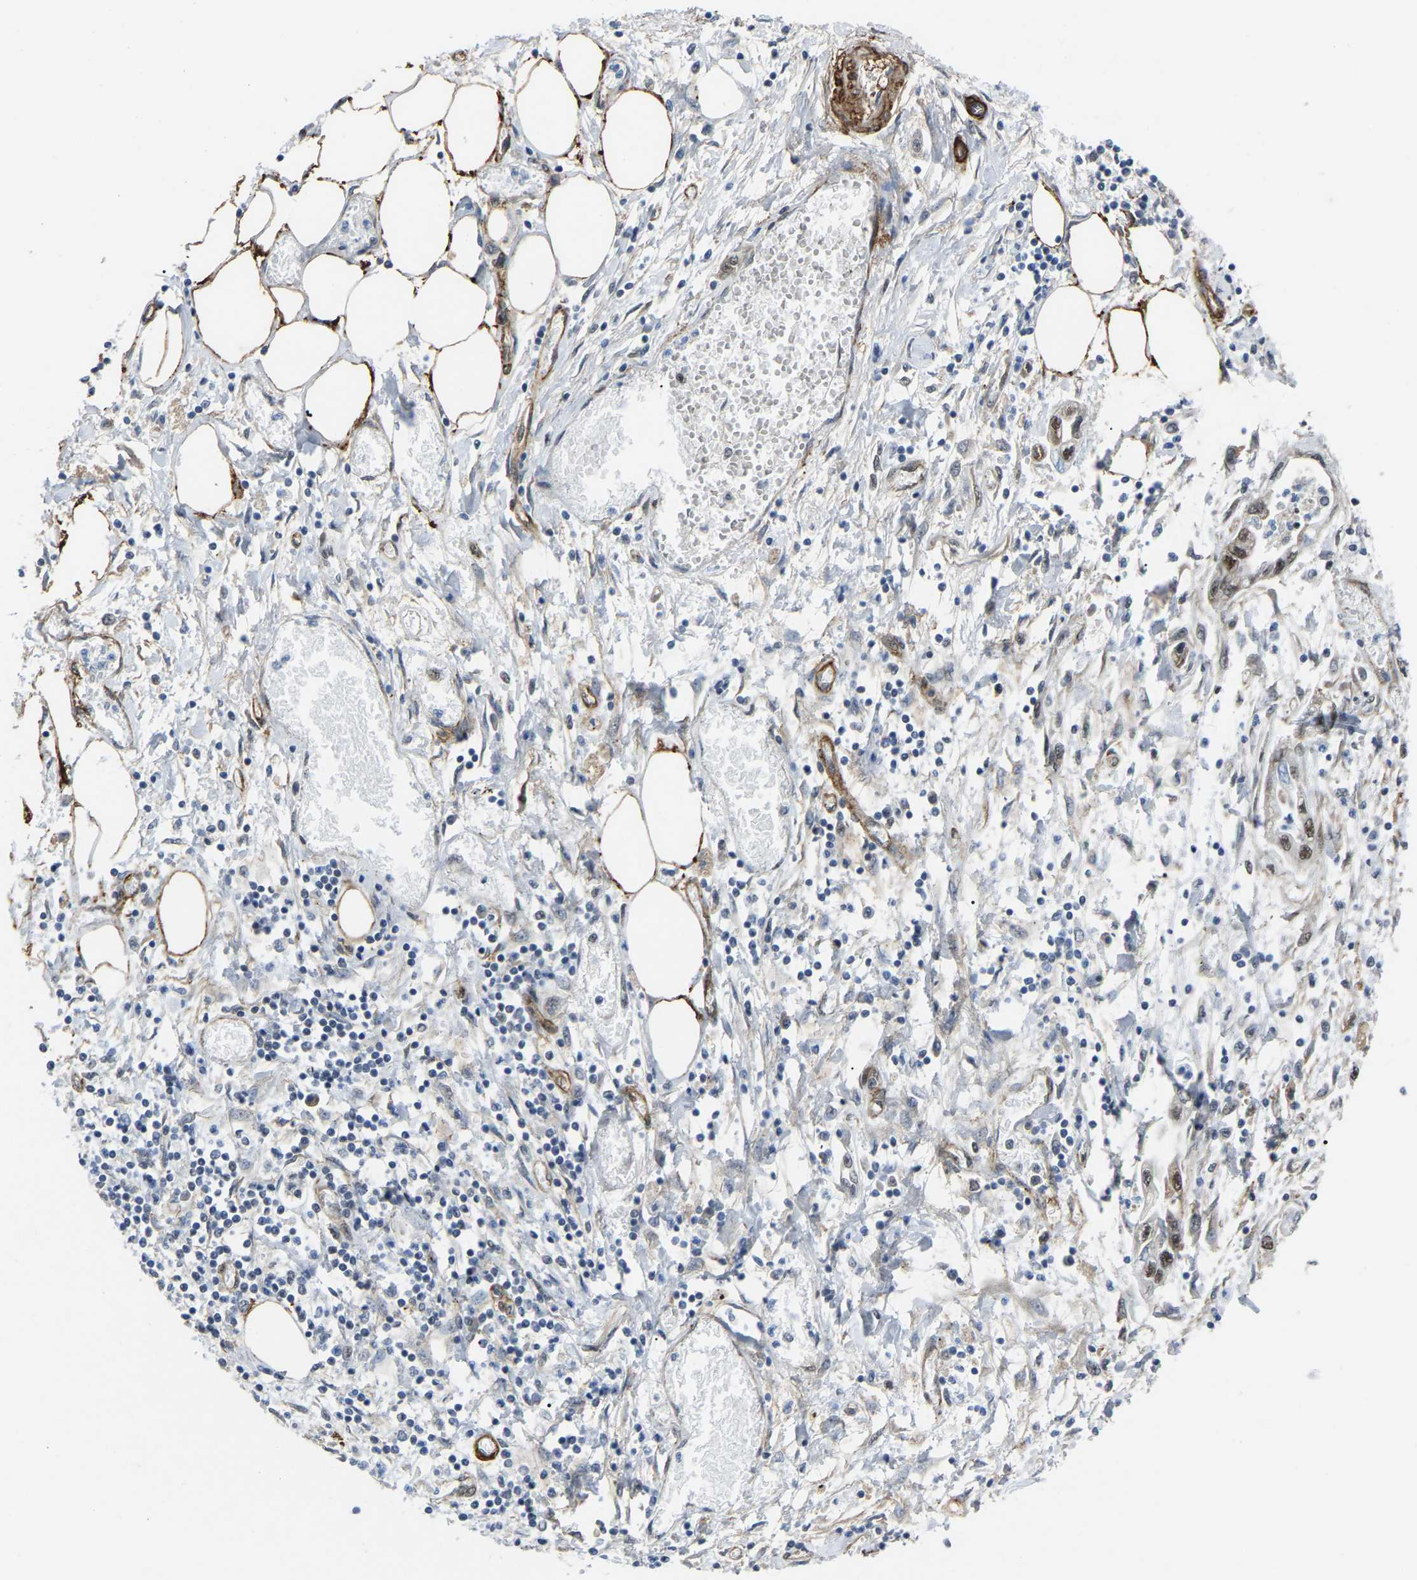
{"staining": {"intensity": "moderate", "quantity": ">75%", "location": "nuclear"}, "tissue": "pancreatic cancer", "cell_type": "Tumor cells", "image_type": "cancer", "snomed": [{"axis": "morphology", "description": "Adenocarcinoma, NOS"}, {"axis": "topography", "description": "Pancreas"}], "caption": "Immunohistochemistry (IHC) (DAB) staining of human pancreatic adenocarcinoma shows moderate nuclear protein staining in approximately >75% of tumor cells. The staining was performed using DAB to visualize the protein expression in brown, while the nuclei were stained in blue with hematoxylin (Magnification: 20x).", "gene": "DDX5", "patient": {"sex": "male", "age": 56}}